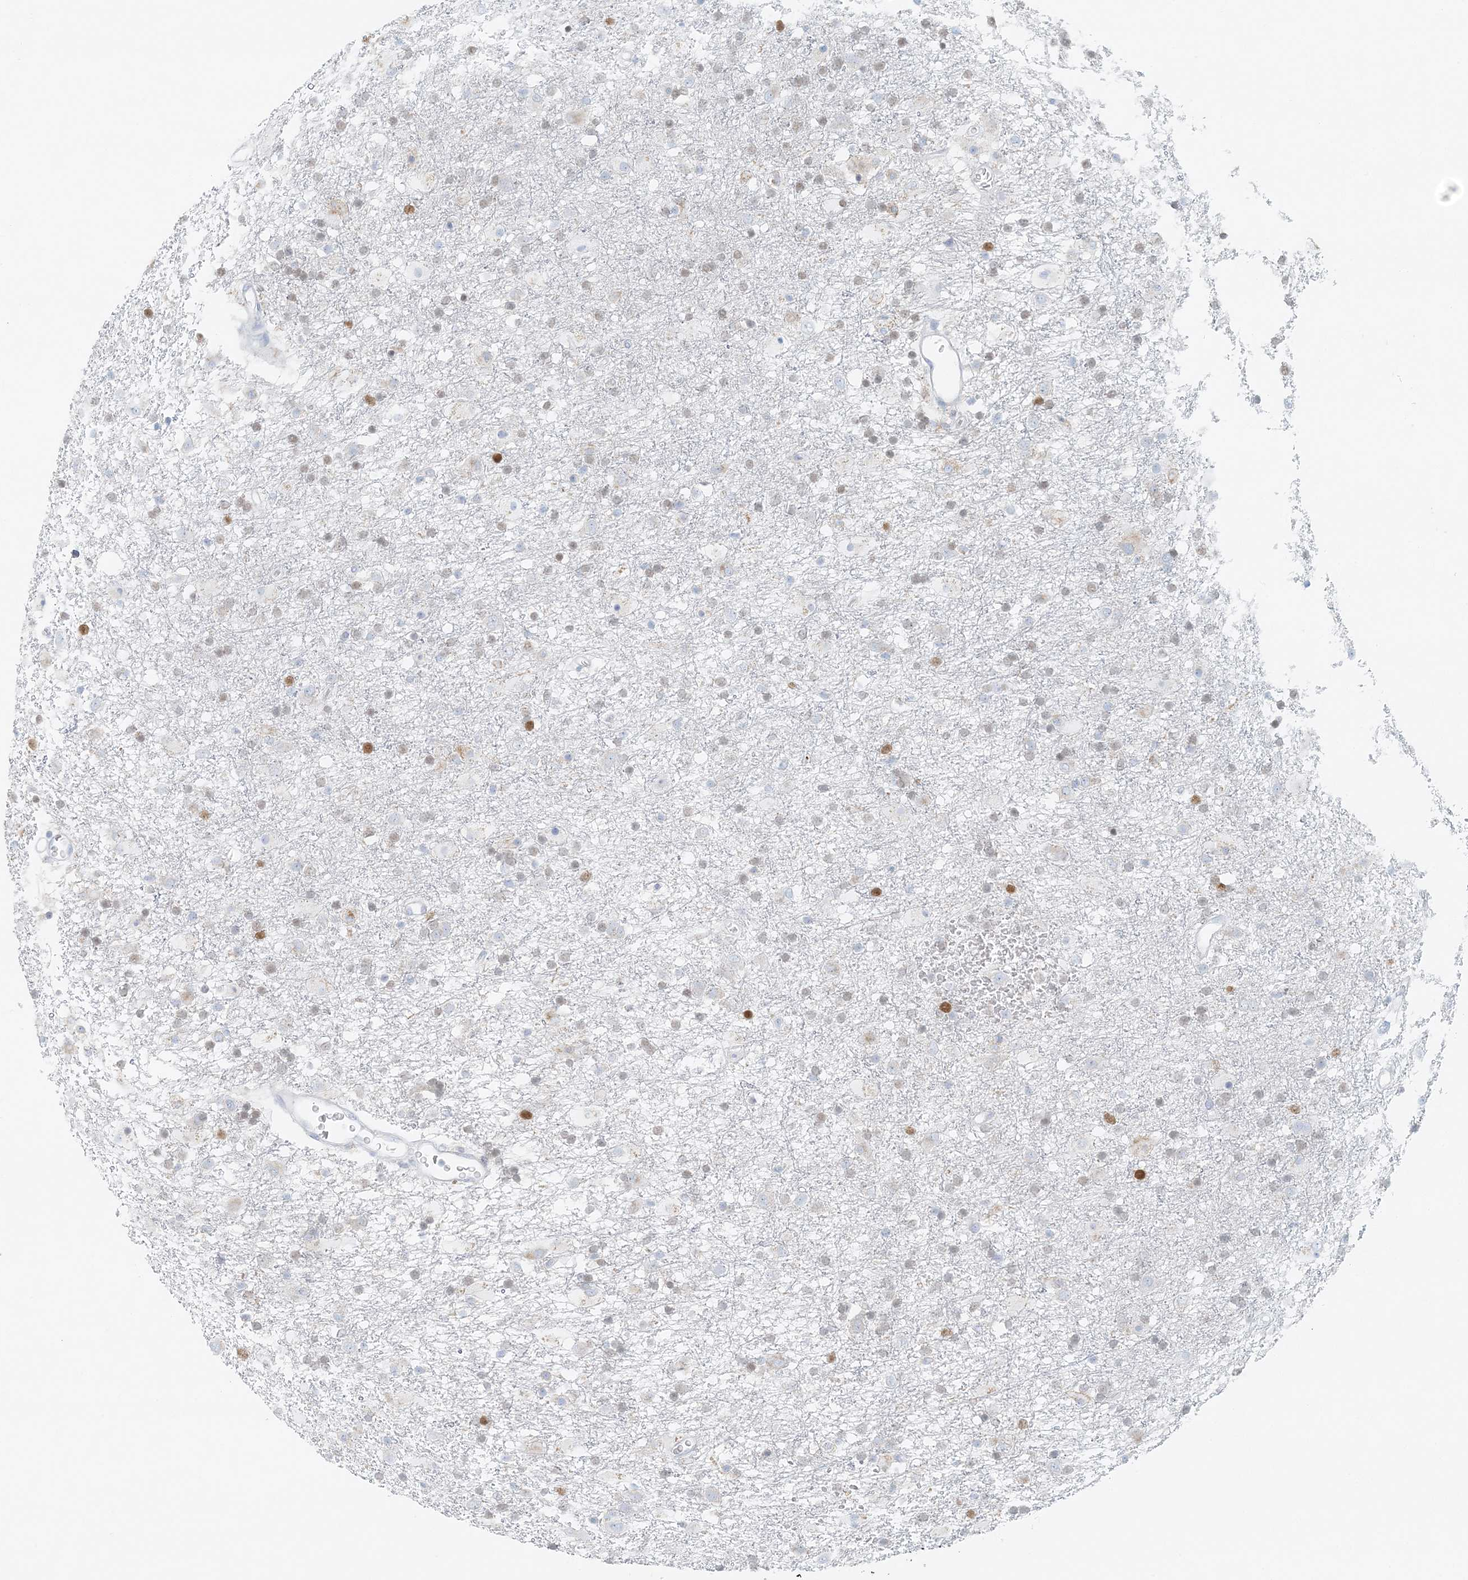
{"staining": {"intensity": "weak", "quantity": "25%-75%", "location": "nuclear"}, "tissue": "glioma", "cell_type": "Tumor cells", "image_type": "cancer", "snomed": [{"axis": "morphology", "description": "Glioma, malignant, Low grade"}, {"axis": "topography", "description": "Brain"}], "caption": "Immunohistochemical staining of human malignant glioma (low-grade) displays weak nuclear protein positivity in approximately 25%-75% of tumor cells. (DAB IHC, brown staining for protein, blue staining for nuclei).", "gene": "STK11IP", "patient": {"sex": "male", "age": 65}}